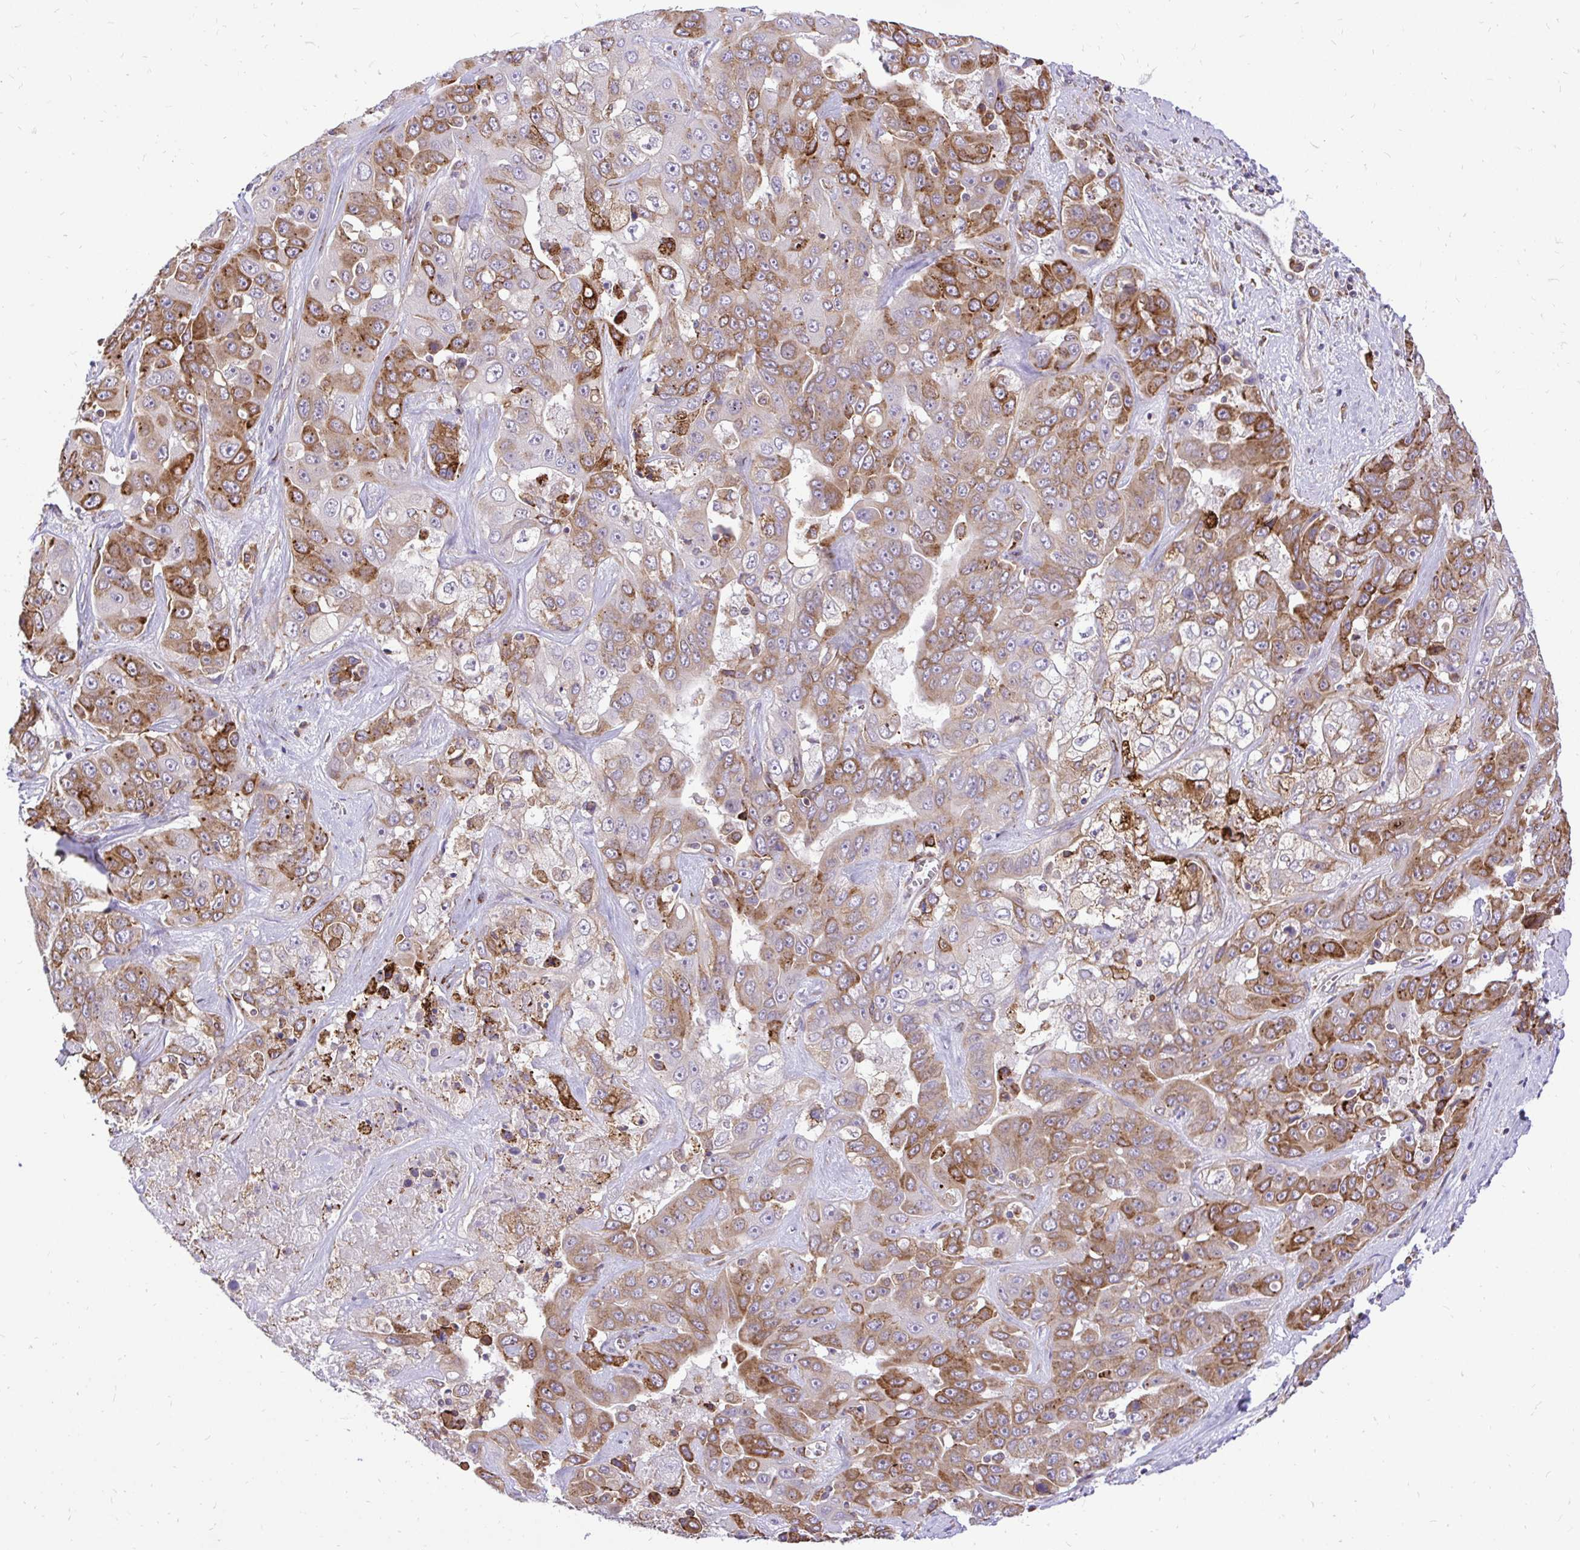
{"staining": {"intensity": "strong", "quantity": ">75%", "location": "cytoplasmic/membranous"}, "tissue": "liver cancer", "cell_type": "Tumor cells", "image_type": "cancer", "snomed": [{"axis": "morphology", "description": "Cholangiocarcinoma"}, {"axis": "topography", "description": "Liver"}], "caption": "High-magnification brightfield microscopy of liver cancer stained with DAB (3,3'-diaminobenzidine) (brown) and counterstained with hematoxylin (blue). tumor cells exhibit strong cytoplasmic/membranous positivity is present in about>75% of cells. (brown staining indicates protein expression, while blue staining denotes nuclei).", "gene": "NAALAD2", "patient": {"sex": "female", "age": 52}}